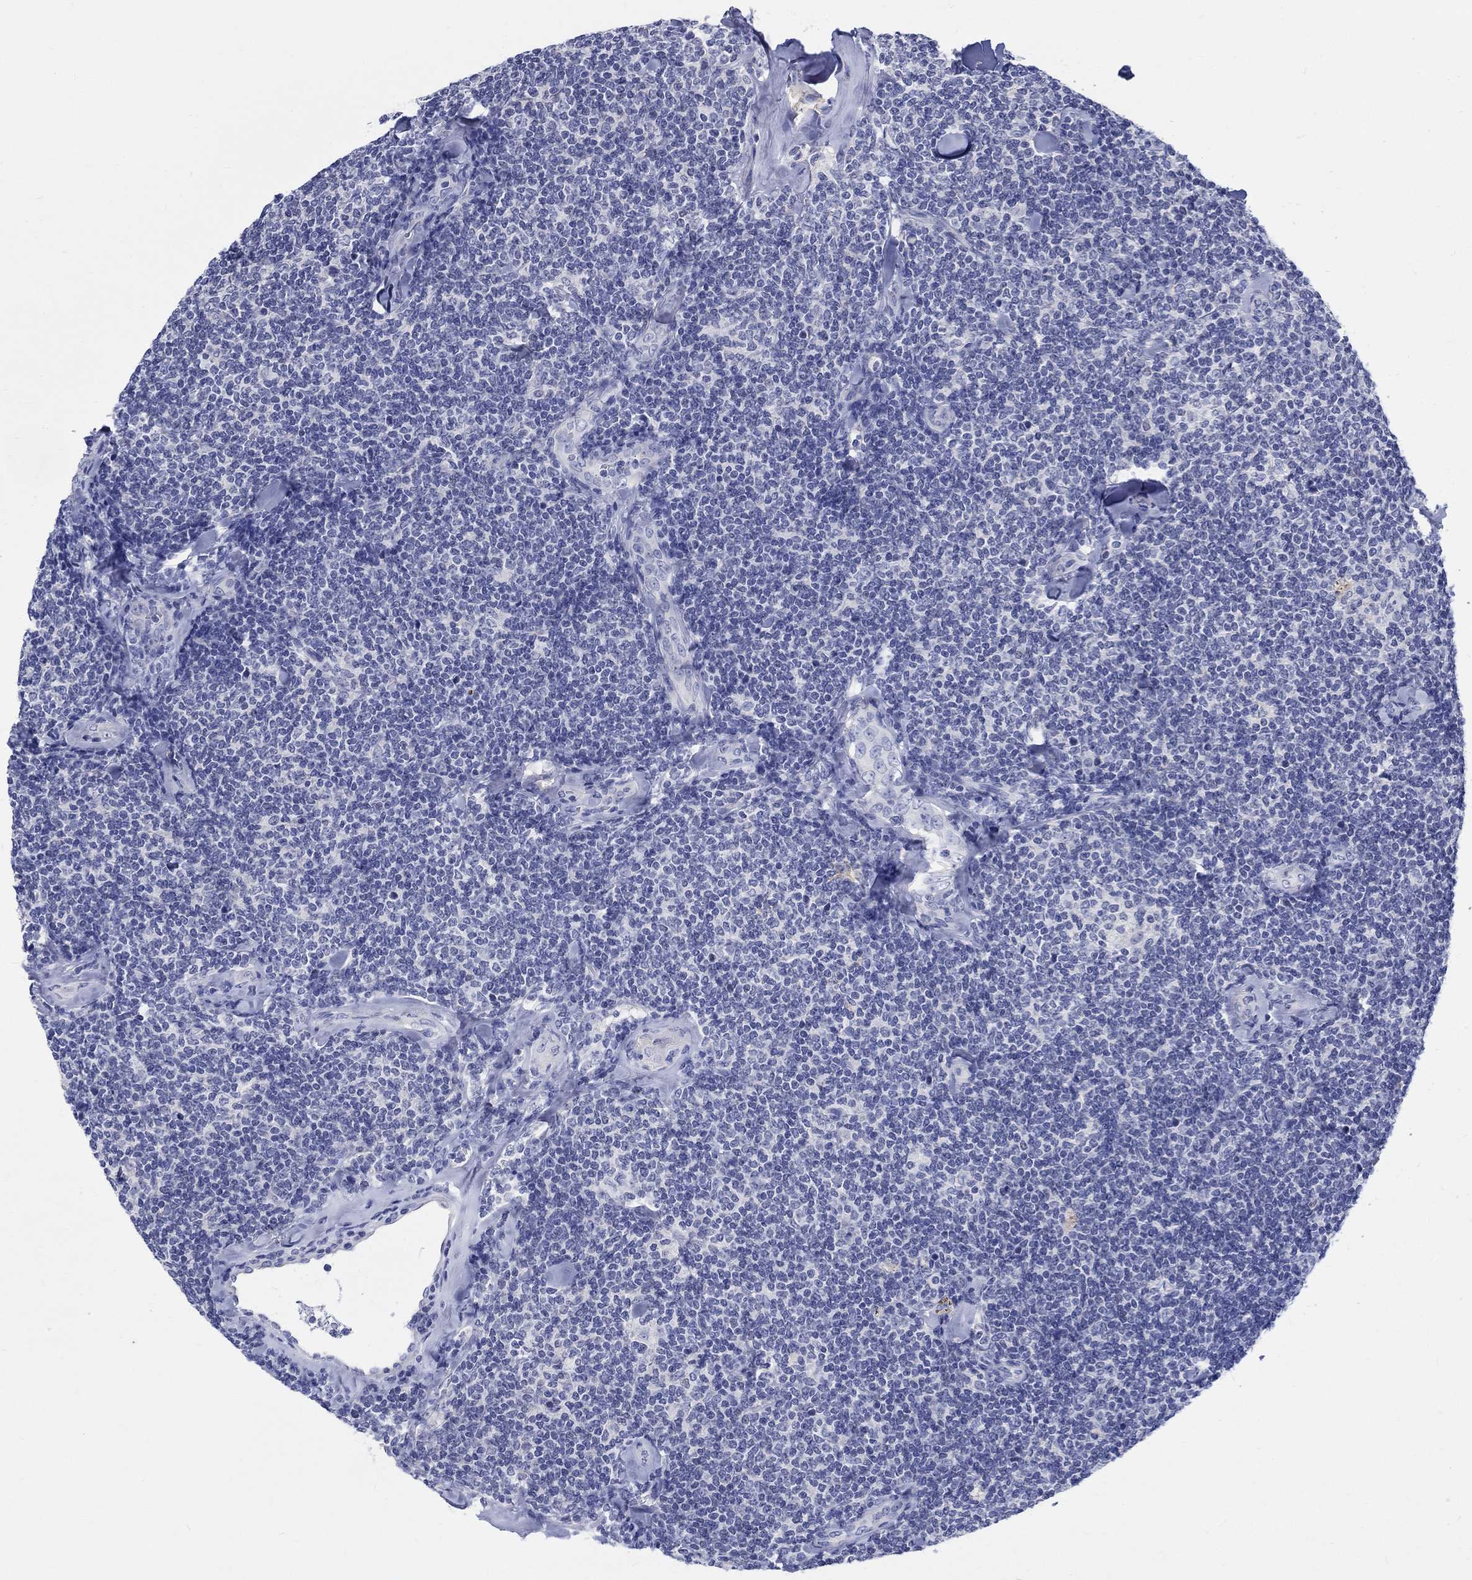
{"staining": {"intensity": "negative", "quantity": "none", "location": "none"}, "tissue": "lymphoma", "cell_type": "Tumor cells", "image_type": "cancer", "snomed": [{"axis": "morphology", "description": "Malignant lymphoma, non-Hodgkin's type, Low grade"}, {"axis": "topography", "description": "Lymph node"}], "caption": "This is a photomicrograph of immunohistochemistry staining of lymphoma, which shows no expression in tumor cells. (Brightfield microscopy of DAB immunohistochemistry (IHC) at high magnification).", "gene": "SOX2", "patient": {"sex": "female", "age": 56}}